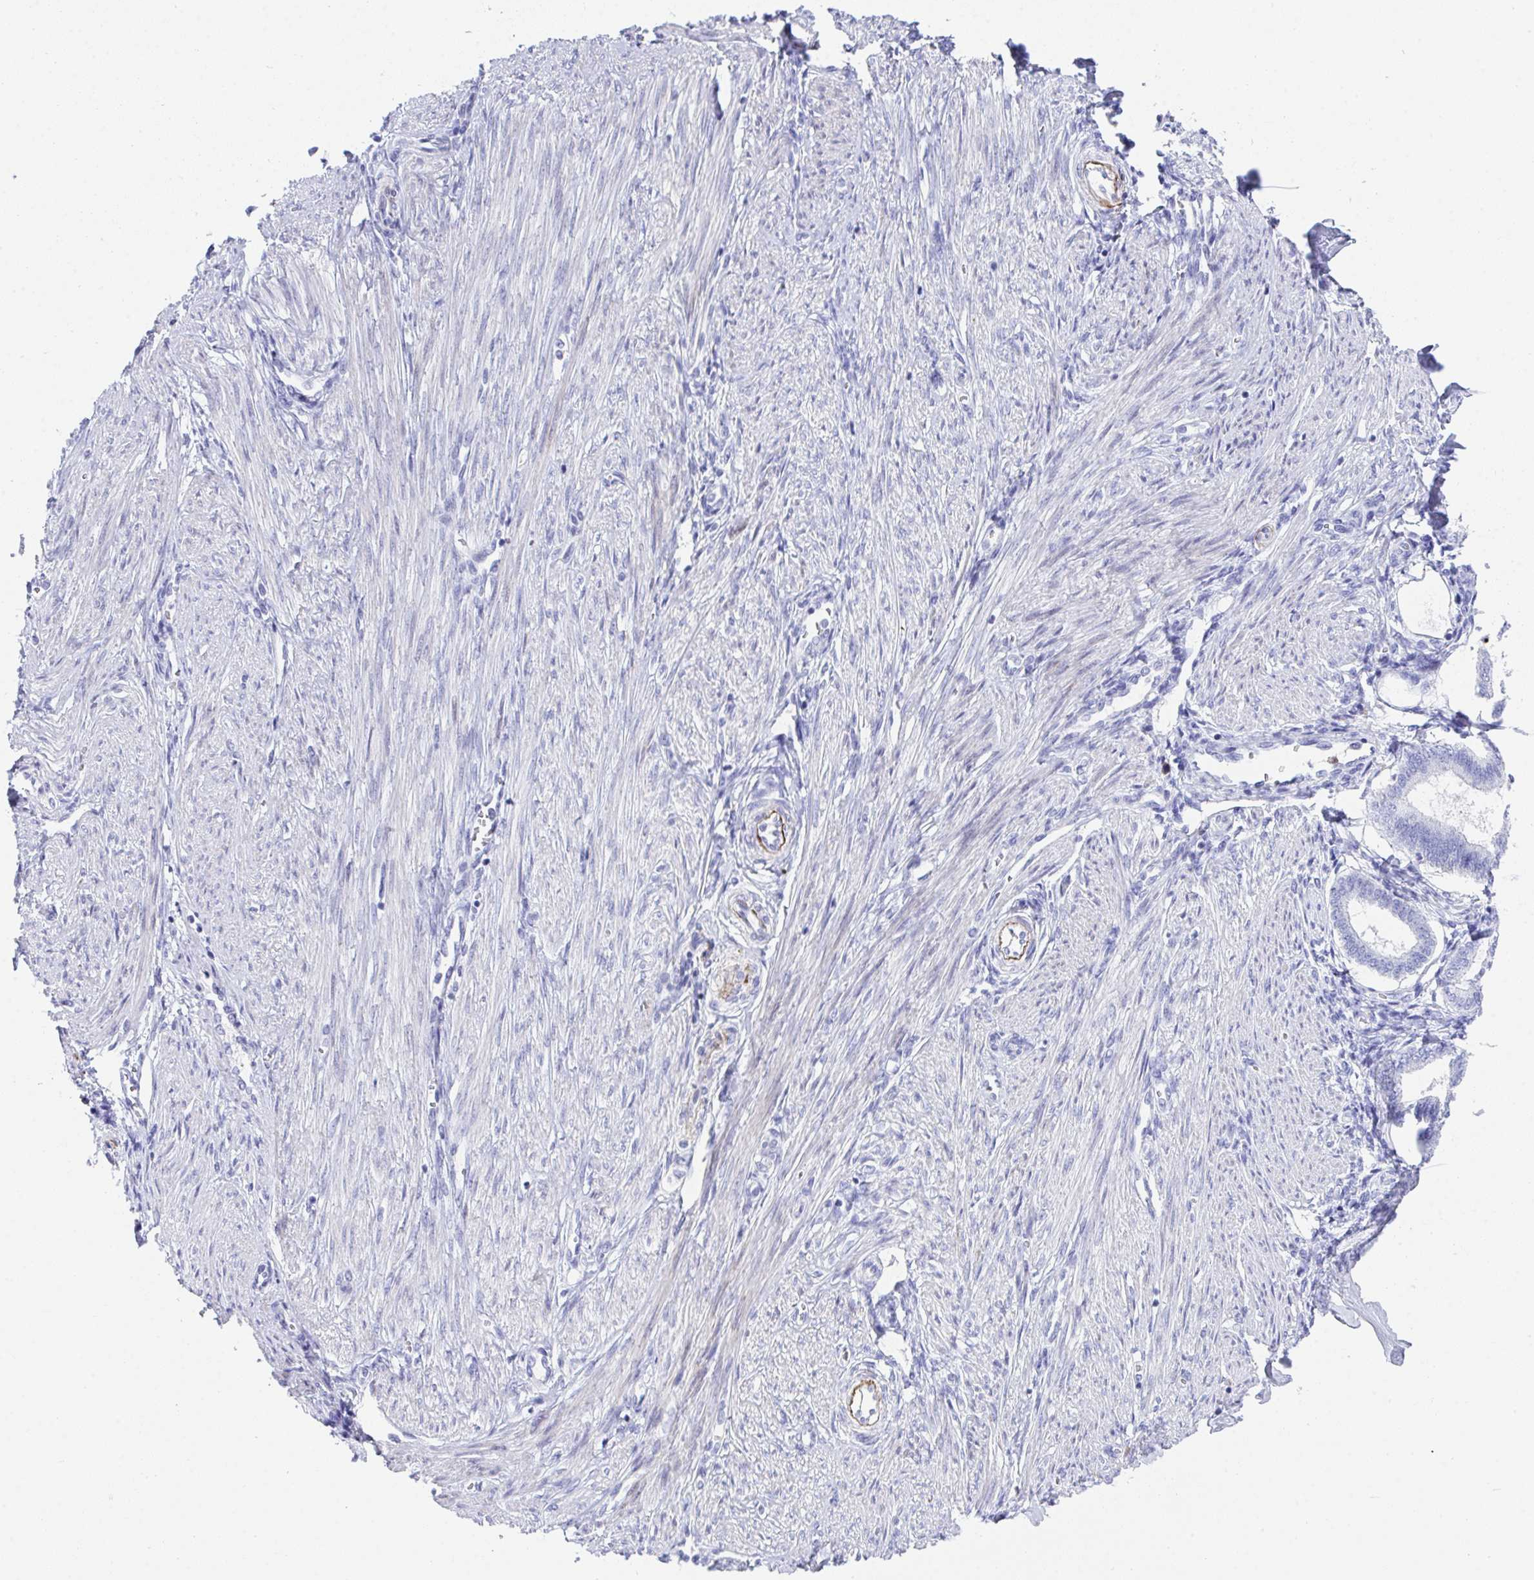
{"staining": {"intensity": "negative", "quantity": "none", "location": "none"}, "tissue": "endometrium", "cell_type": "Cells in endometrial stroma", "image_type": "normal", "snomed": [{"axis": "morphology", "description": "Normal tissue, NOS"}, {"axis": "topography", "description": "Endometrium"}], "caption": "Protein analysis of benign endometrium exhibits no significant expression in cells in endometrial stroma.", "gene": "KMT2E", "patient": {"sex": "female", "age": 24}}